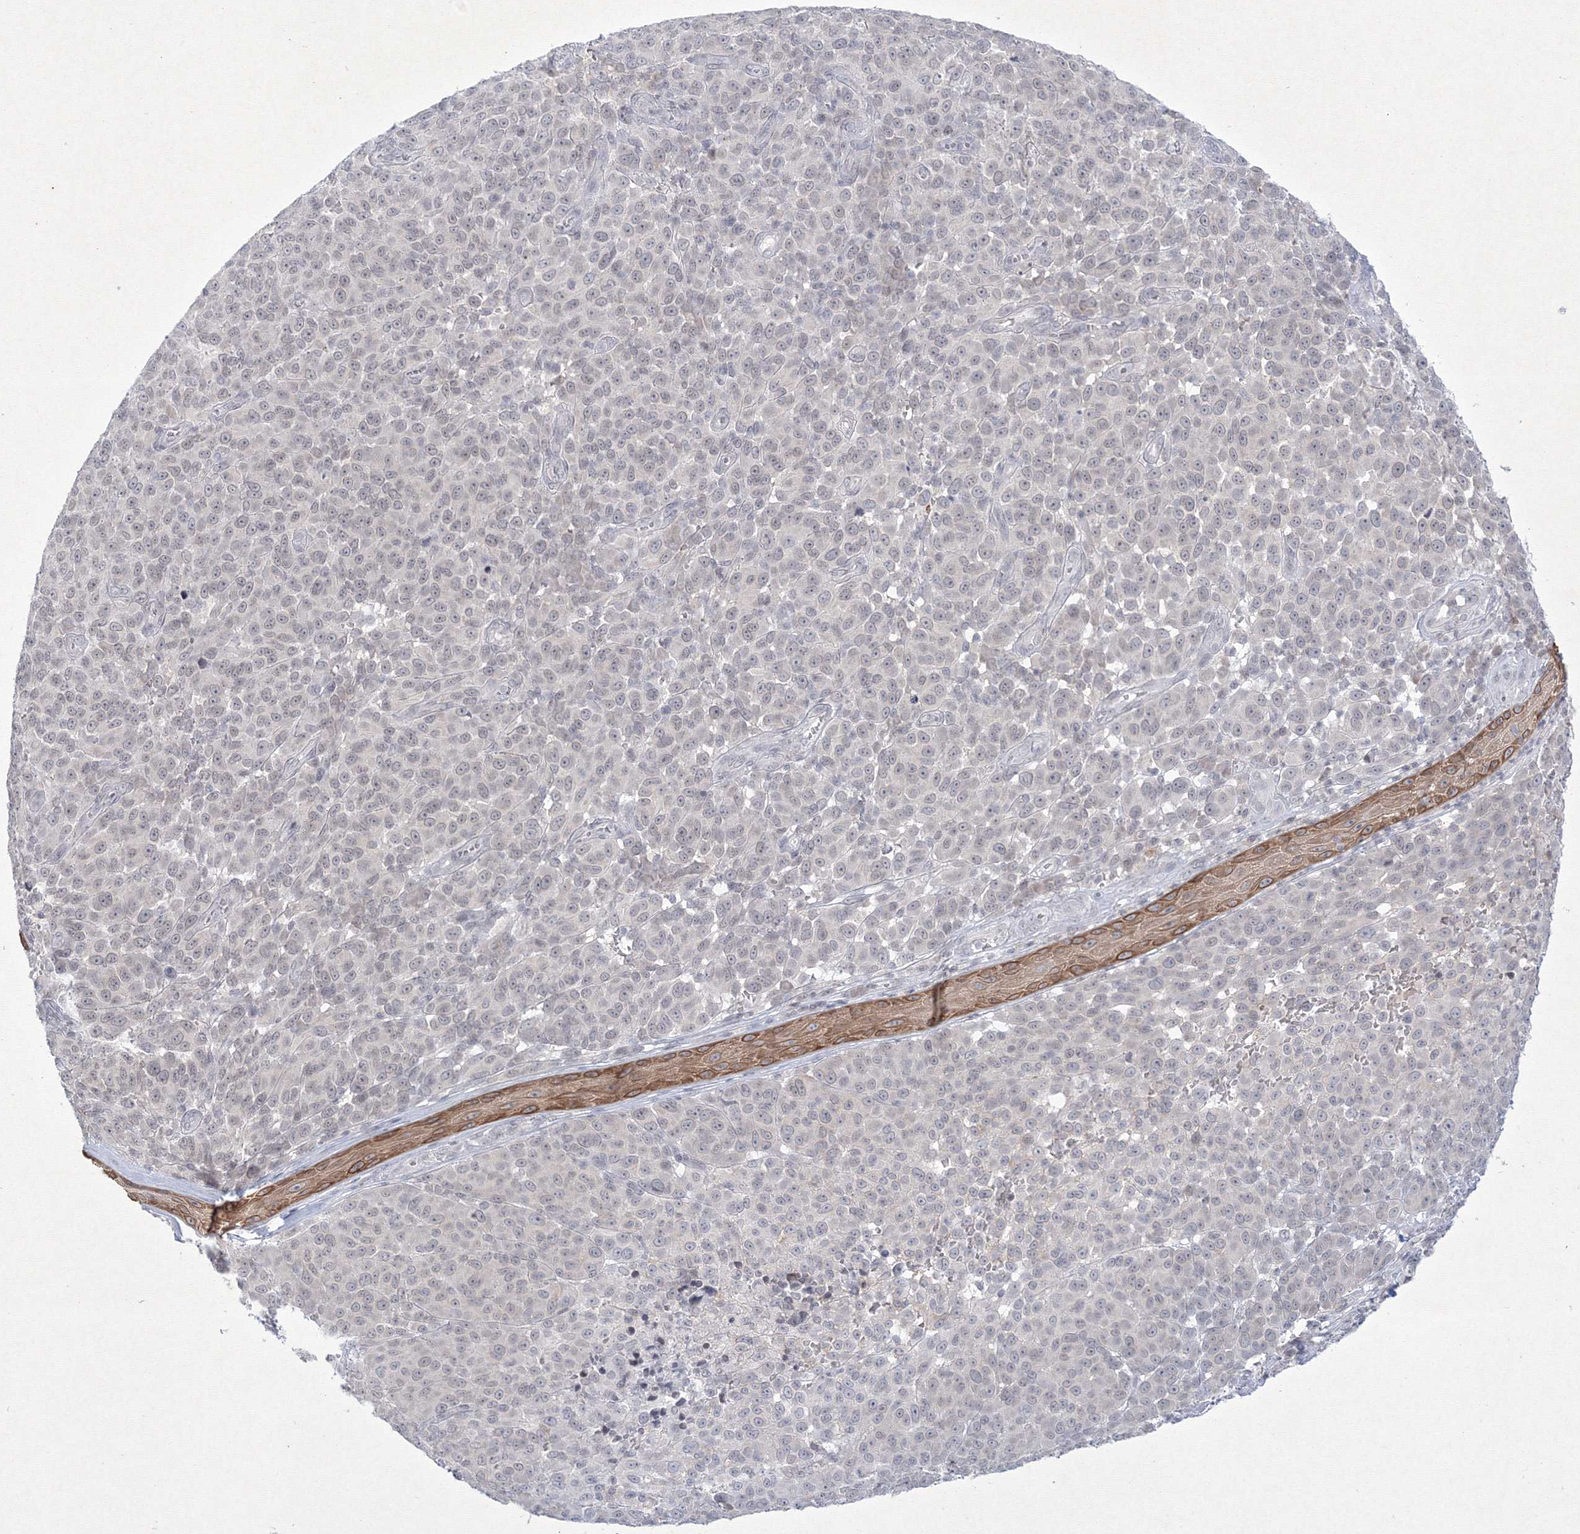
{"staining": {"intensity": "negative", "quantity": "none", "location": "none"}, "tissue": "melanoma", "cell_type": "Tumor cells", "image_type": "cancer", "snomed": [{"axis": "morphology", "description": "Malignant melanoma, NOS"}, {"axis": "topography", "description": "Skin"}], "caption": "Melanoma stained for a protein using IHC exhibits no positivity tumor cells.", "gene": "NXPE3", "patient": {"sex": "male", "age": 49}}